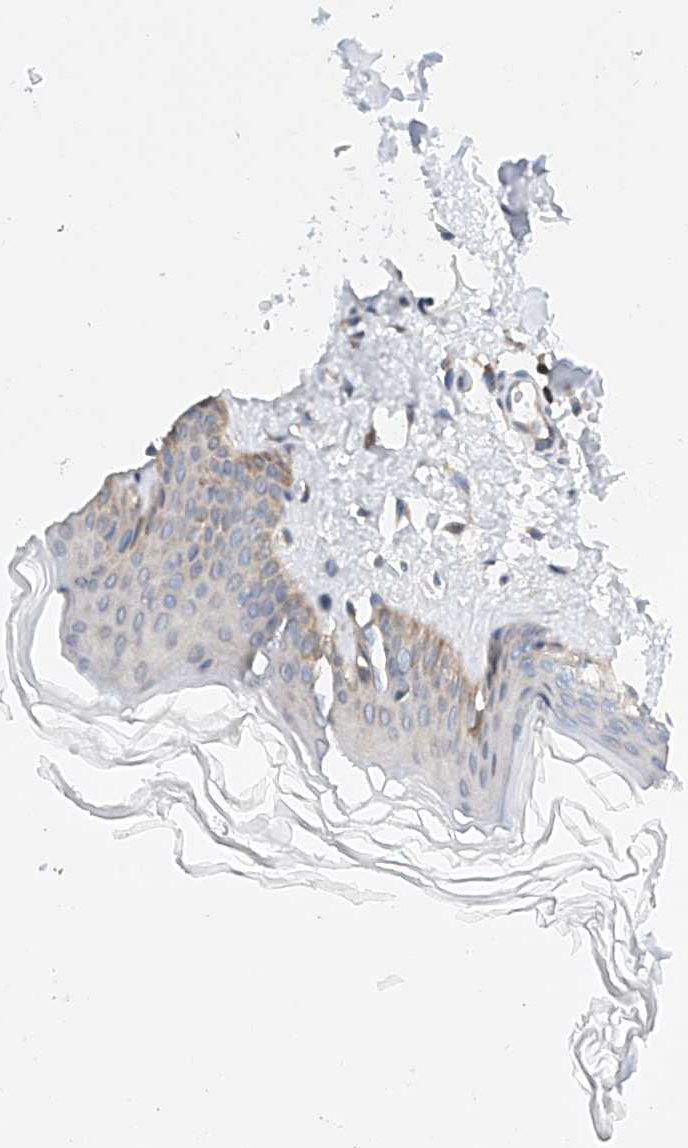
{"staining": {"intensity": "moderate", "quantity": ">75%", "location": "cytoplasmic/membranous"}, "tissue": "skin", "cell_type": "Fibroblasts", "image_type": "normal", "snomed": [{"axis": "morphology", "description": "Normal tissue, NOS"}, {"axis": "topography", "description": "Skin"}], "caption": "Skin stained with immunohistochemistry reveals moderate cytoplasmic/membranous expression in about >75% of fibroblasts.", "gene": "MFN2", "patient": {"sex": "female", "age": 27}}